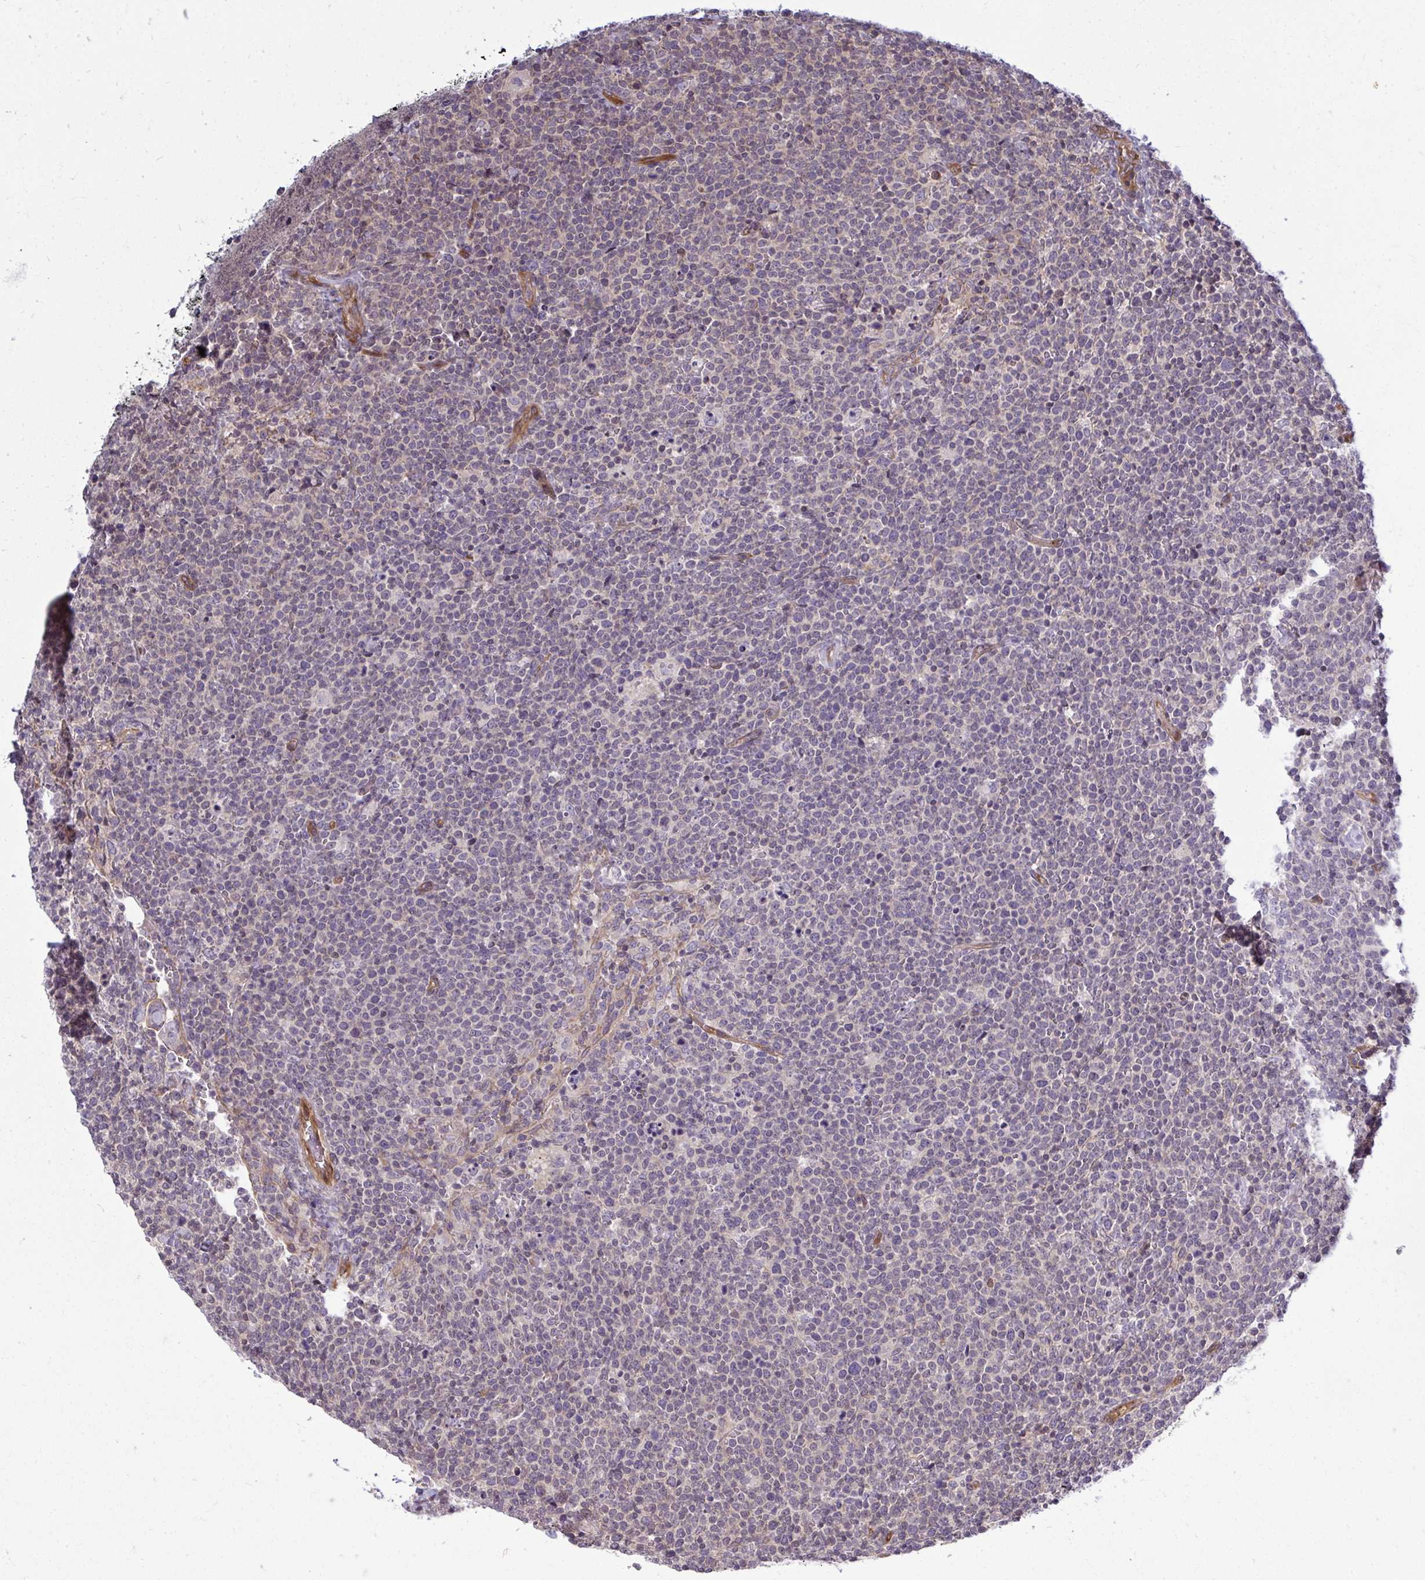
{"staining": {"intensity": "weak", "quantity": "<25%", "location": "cytoplasmic/membranous"}, "tissue": "lymphoma", "cell_type": "Tumor cells", "image_type": "cancer", "snomed": [{"axis": "morphology", "description": "Malignant lymphoma, non-Hodgkin's type, High grade"}, {"axis": "topography", "description": "Lymph node"}], "caption": "High-grade malignant lymphoma, non-Hodgkin's type stained for a protein using IHC exhibits no expression tumor cells.", "gene": "FUT10", "patient": {"sex": "male", "age": 61}}